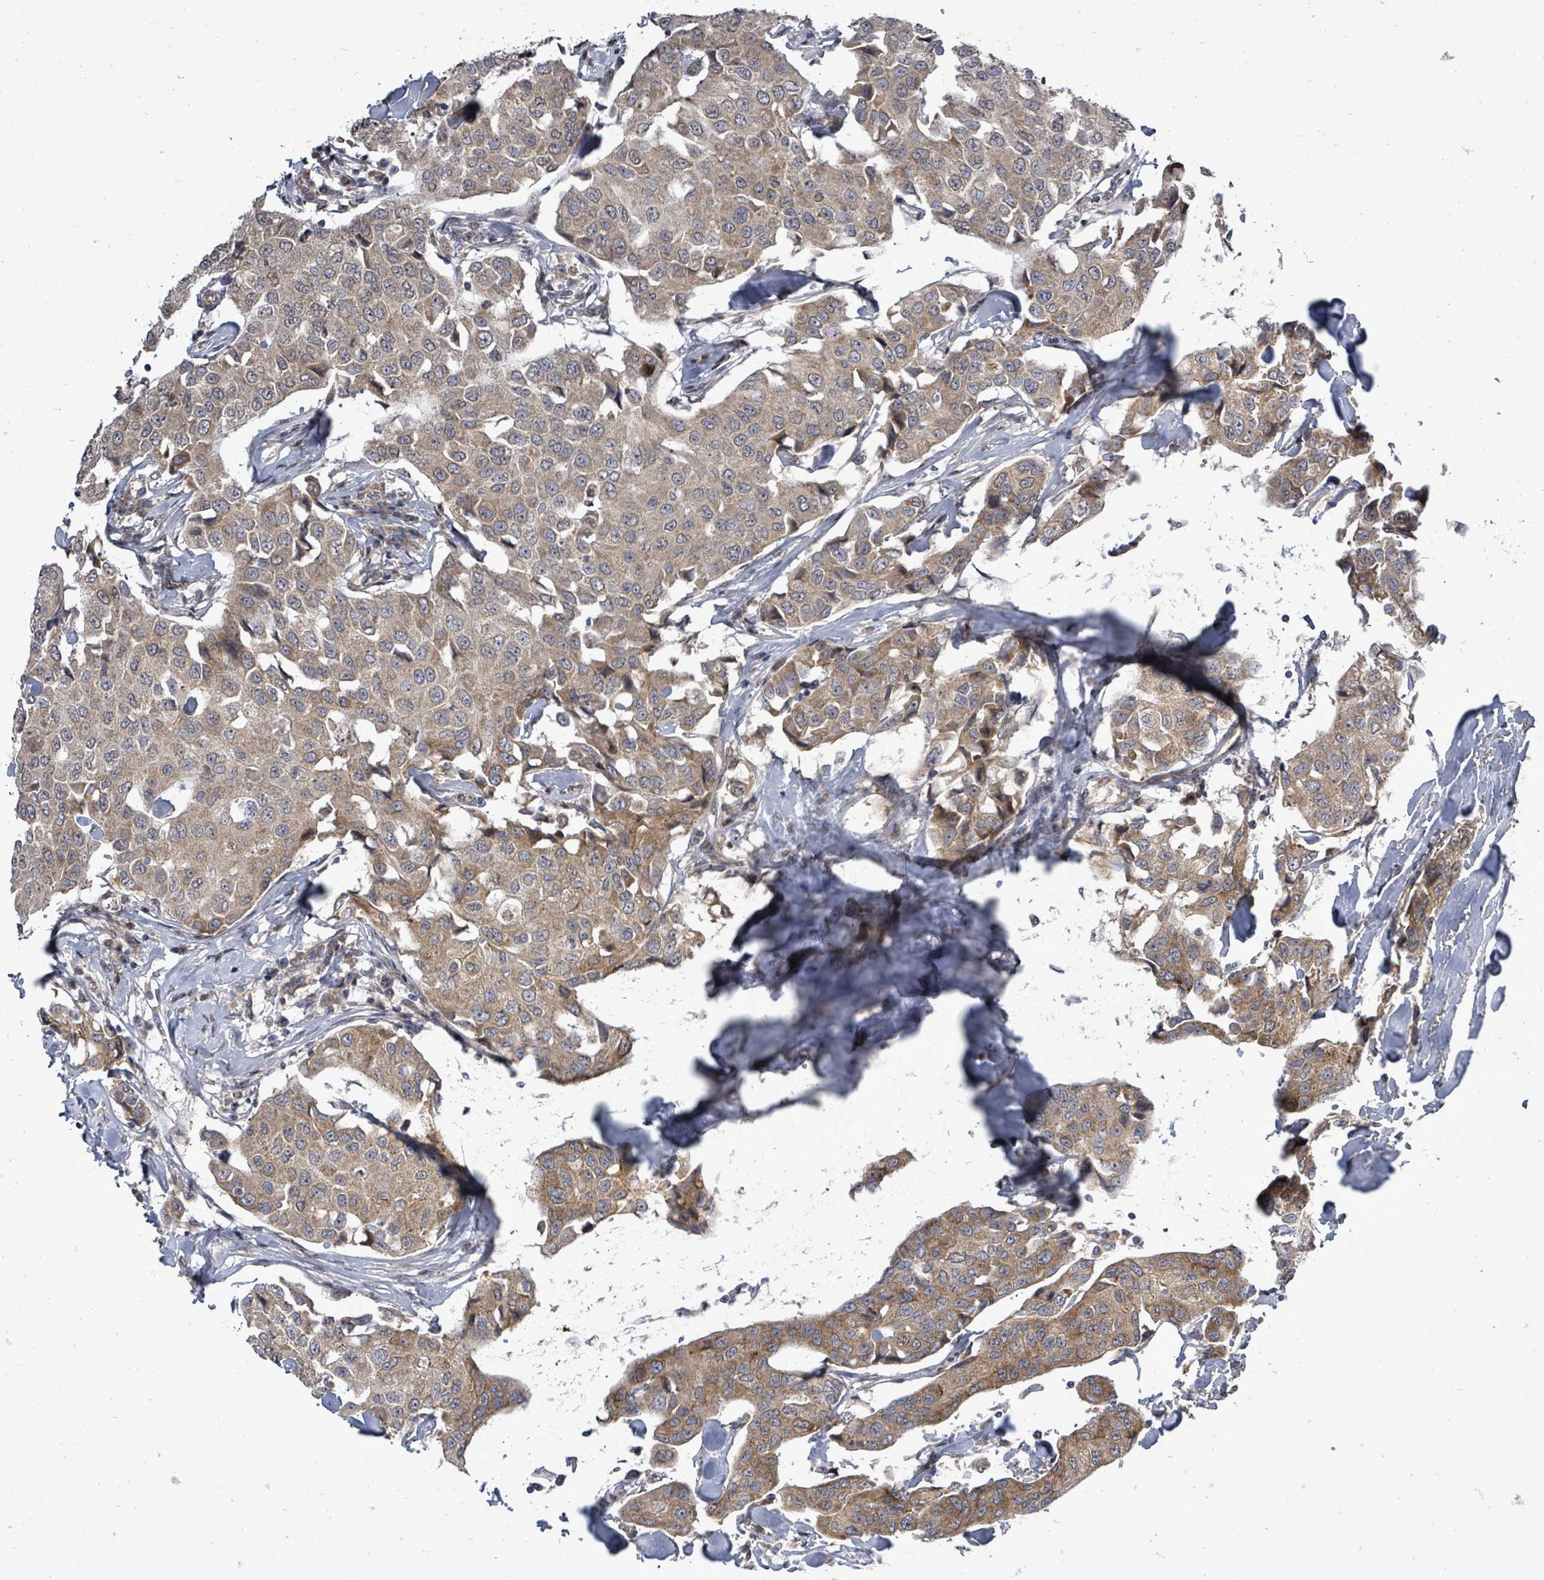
{"staining": {"intensity": "moderate", "quantity": ">75%", "location": "cytoplasmic/membranous"}, "tissue": "breast cancer", "cell_type": "Tumor cells", "image_type": "cancer", "snomed": [{"axis": "morphology", "description": "Duct carcinoma"}, {"axis": "topography", "description": "Breast"}], "caption": "A photomicrograph showing moderate cytoplasmic/membranous staining in about >75% of tumor cells in breast cancer (invasive ductal carcinoma), as visualized by brown immunohistochemical staining.", "gene": "RALGAPB", "patient": {"sex": "female", "age": 80}}